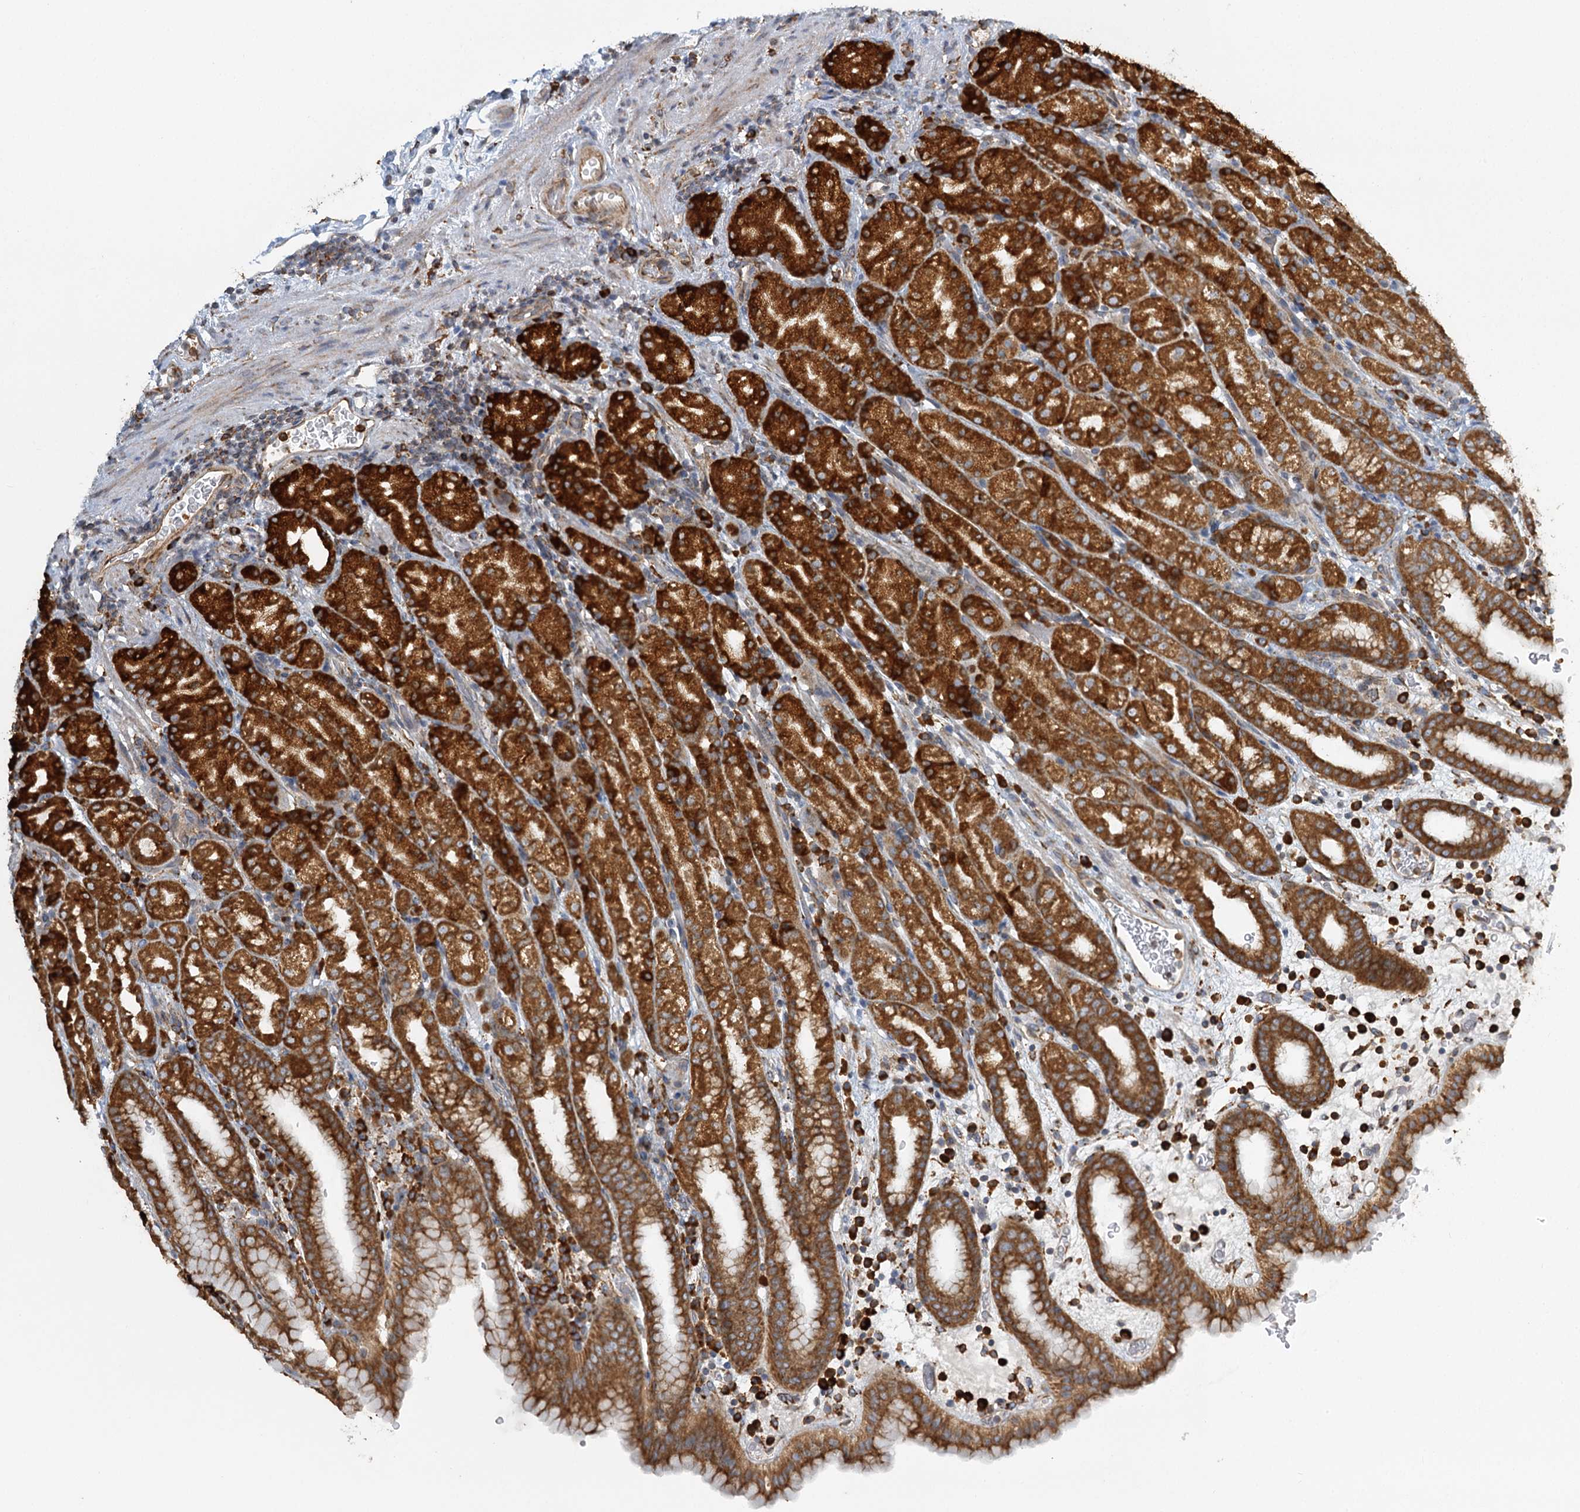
{"staining": {"intensity": "strong", "quantity": ">75%", "location": "cytoplasmic/membranous"}, "tissue": "stomach", "cell_type": "Glandular cells", "image_type": "normal", "snomed": [{"axis": "morphology", "description": "Normal tissue, NOS"}, {"axis": "topography", "description": "Stomach, upper"}], "caption": "Unremarkable stomach was stained to show a protein in brown. There is high levels of strong cytoplasmic/membranous expression in about >75% of glandular cells.", "gene": "TAS1R1", "patient": {"sex": "male", "age": 68}}